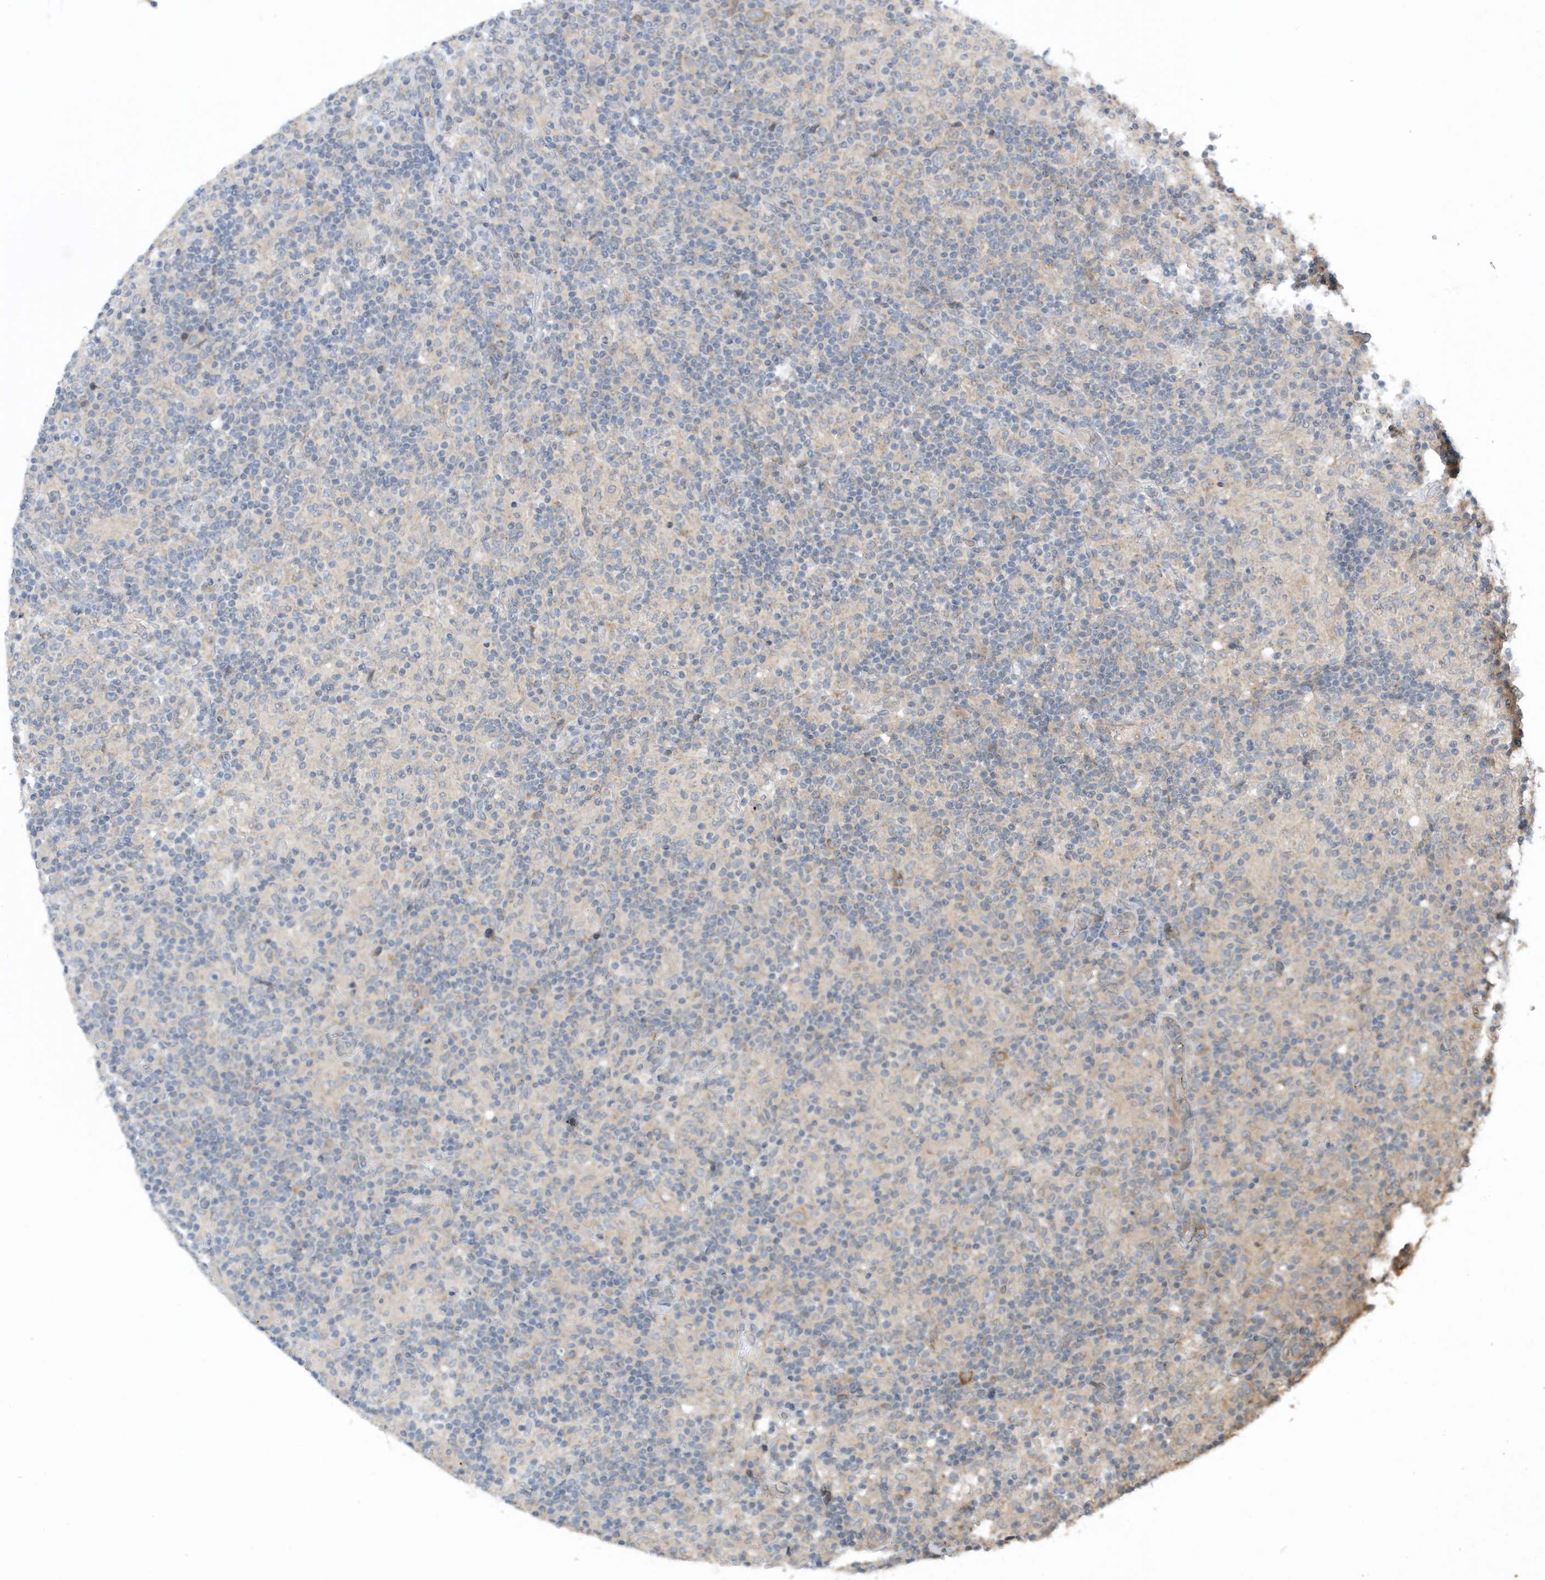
{"staining": {"intensity": "negative", "quantity": "none", "location": "none"}, "tissue": "lymphoma", "cell_type": "Tumor cells", "image_type": "cancer", "snomed": [{"axis": "morphology", "description": "Hodgkin's disease, NOS"}, {"axis": "topography", "description": "Lymph node"}], "caption": "The photomicrograph reveals no significant positivity in tumor cells of Hodgkin's disease. The staining was performed using DAB (3,3'-diaminobenzidine) to visualize the protein expression in brown, while the nuclei were stained in blue with hematoxylin (Magnification: 20x).", "gene": "REC8", "patient": {"sex": "male", "age": 70}}